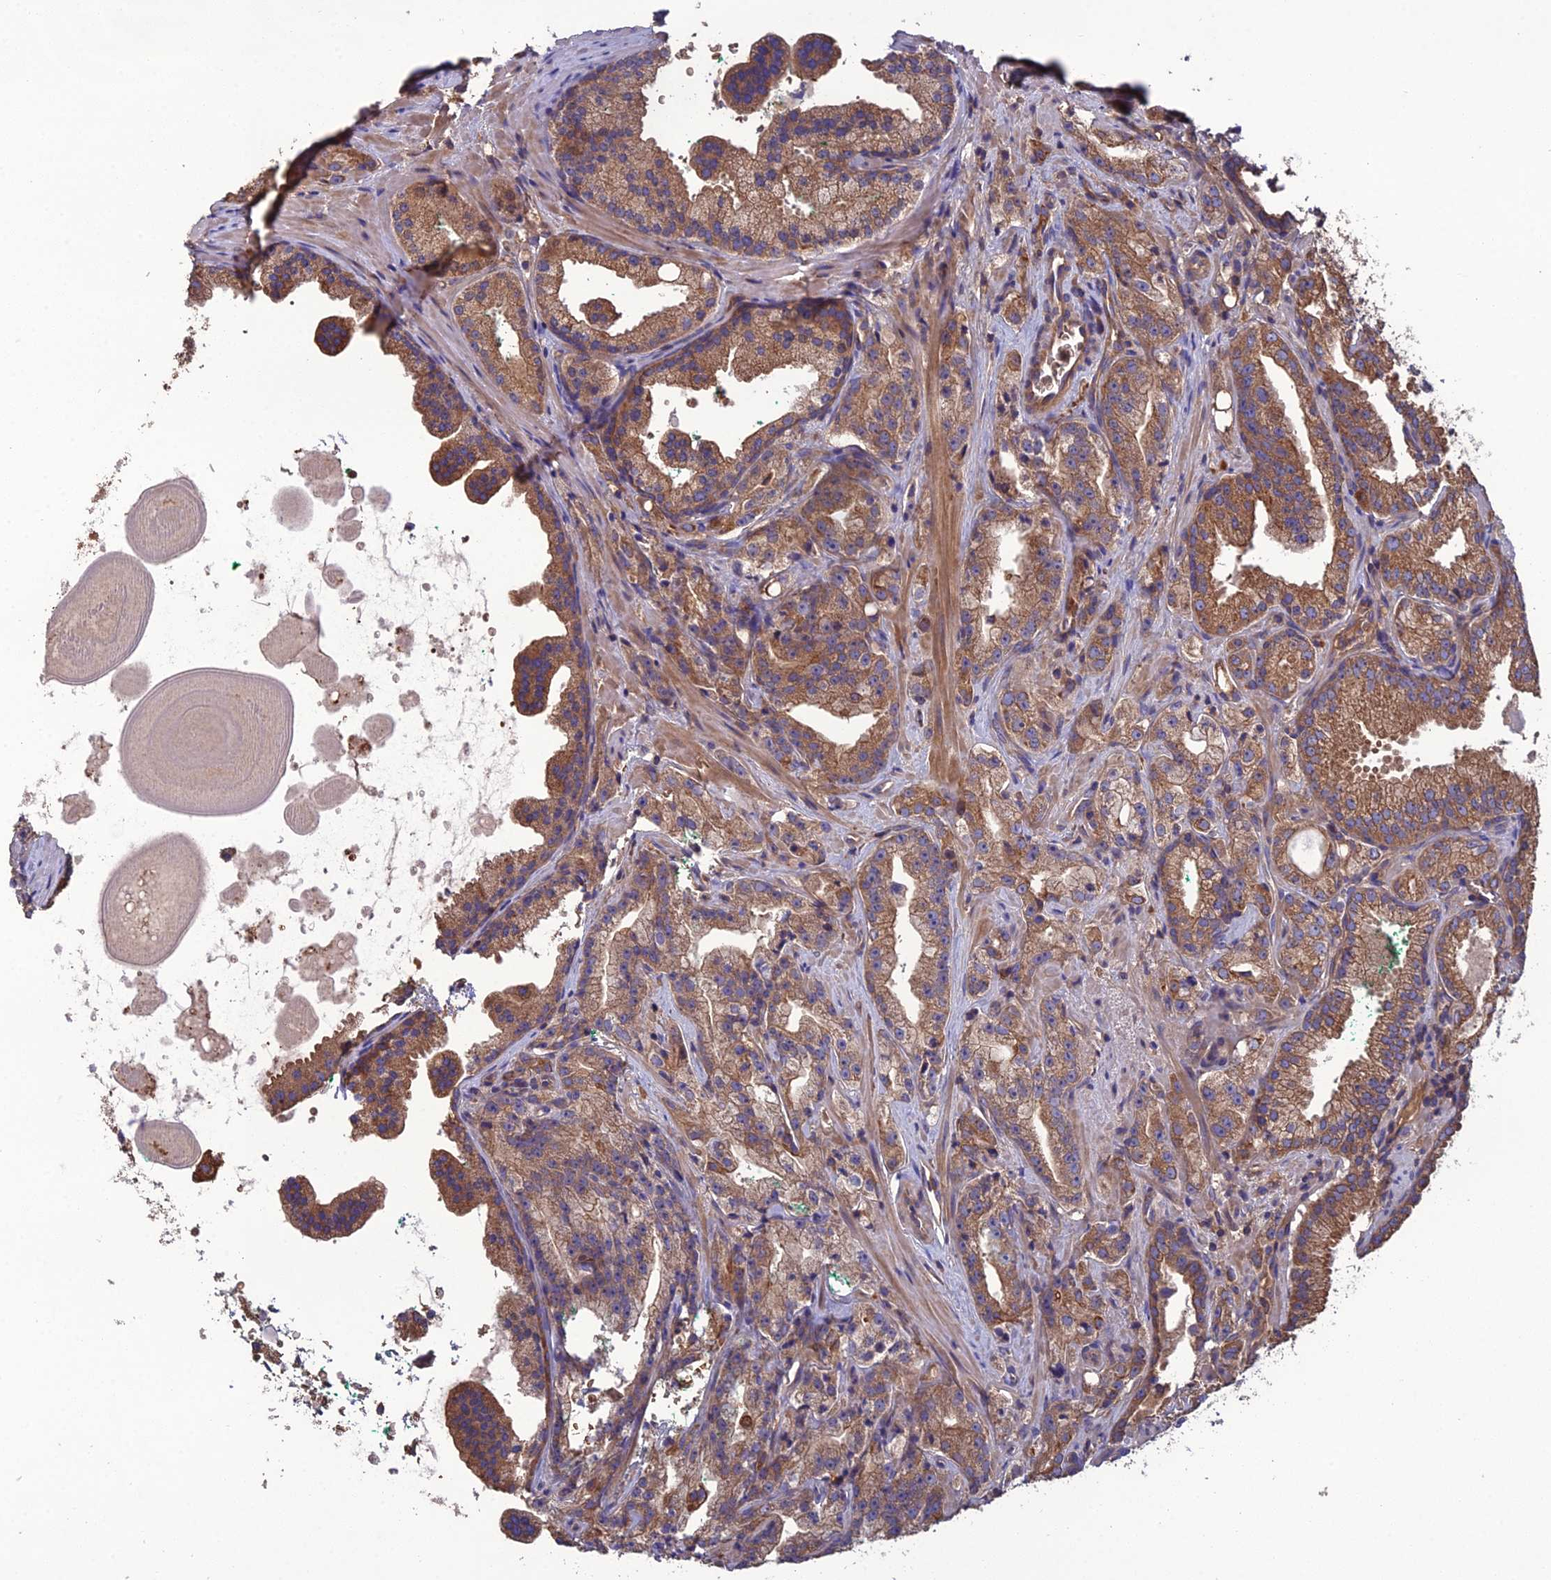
{"staining": {"intensity": "moderate", "quantity": ">75%", "location": "cytoplasmic/membranous"}, "tissue": "prostate cancer", "cell_type": "Tumor cells", "image_type": "cancer", "snomed": [{"axis": "morphology", "description": "Adenocarcinoma, High grade"}, {"axis": "topography", "description": "Prostate"}], "caption": "Moderate cytoplasmic/membranous protein staining is seen in about >75% of tumor cells in prostate cancer. Using DAB (3,3'-diaminobenzidine) (brown) and hematoxylin (blue) stains, captured at high magnification using brightfield microscopy.", "gene": "GALR2", "patient": {"sex": "male", "age": 64}}